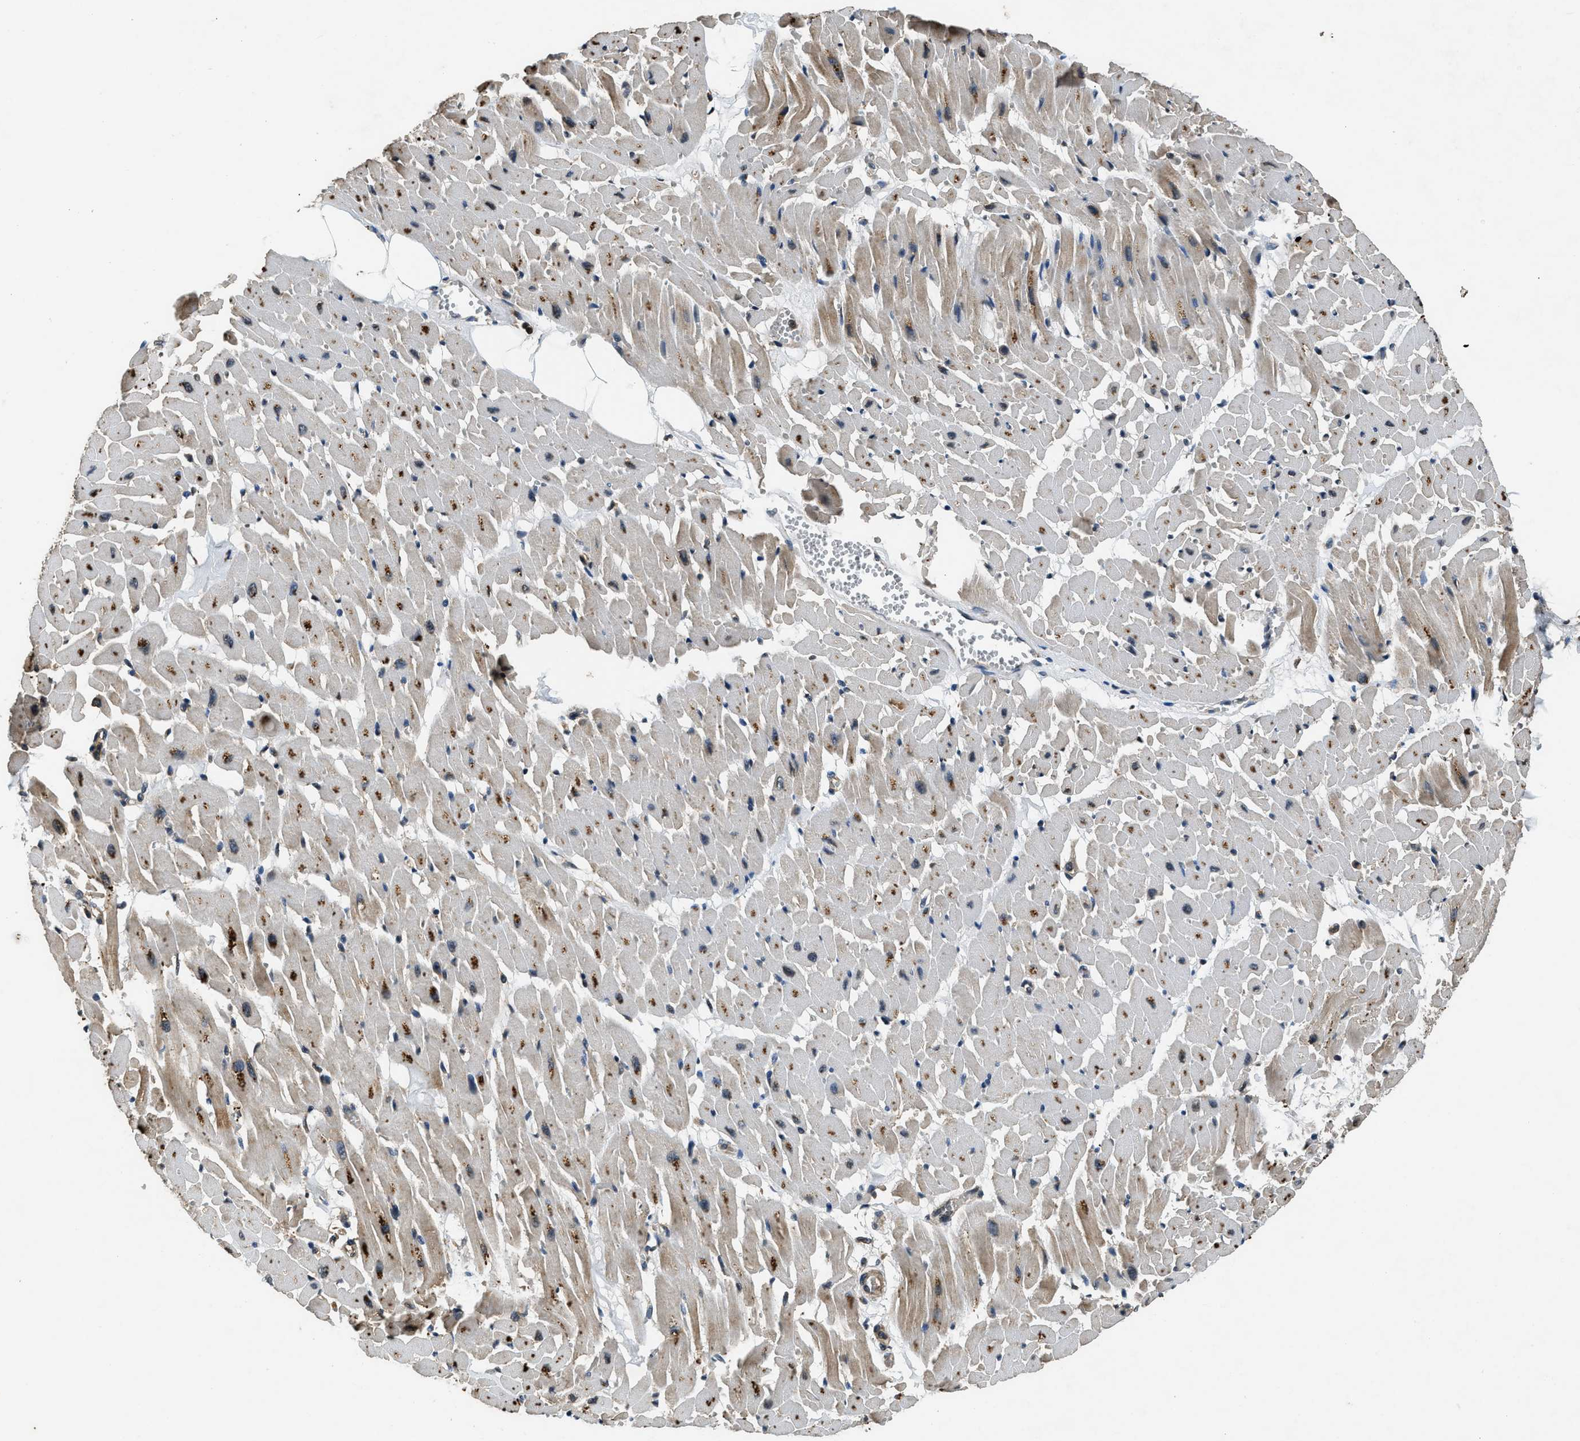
{"staining": {"intensity": "strong", "quantity": "25%-75%", "location": "cytoplasmic/membranous"}, "tissue": "heart muscle", "cell_type": "Cardiomyocytes", "image_type": "normal", "snomed": [{"axis": "morphology", "description": "Normal tissue, NOS"}, {"axis": "topography", "description": "Heart"}], "caption": "This histopathology image demonstrates IHC staining of normal human heart muscle, with high strong cytoplasmic/membranous staining in about 25%-75% of cardiomyocytes.", "gene": "RPS6KB1", "patient": {"sex": "female", "age": 19}}